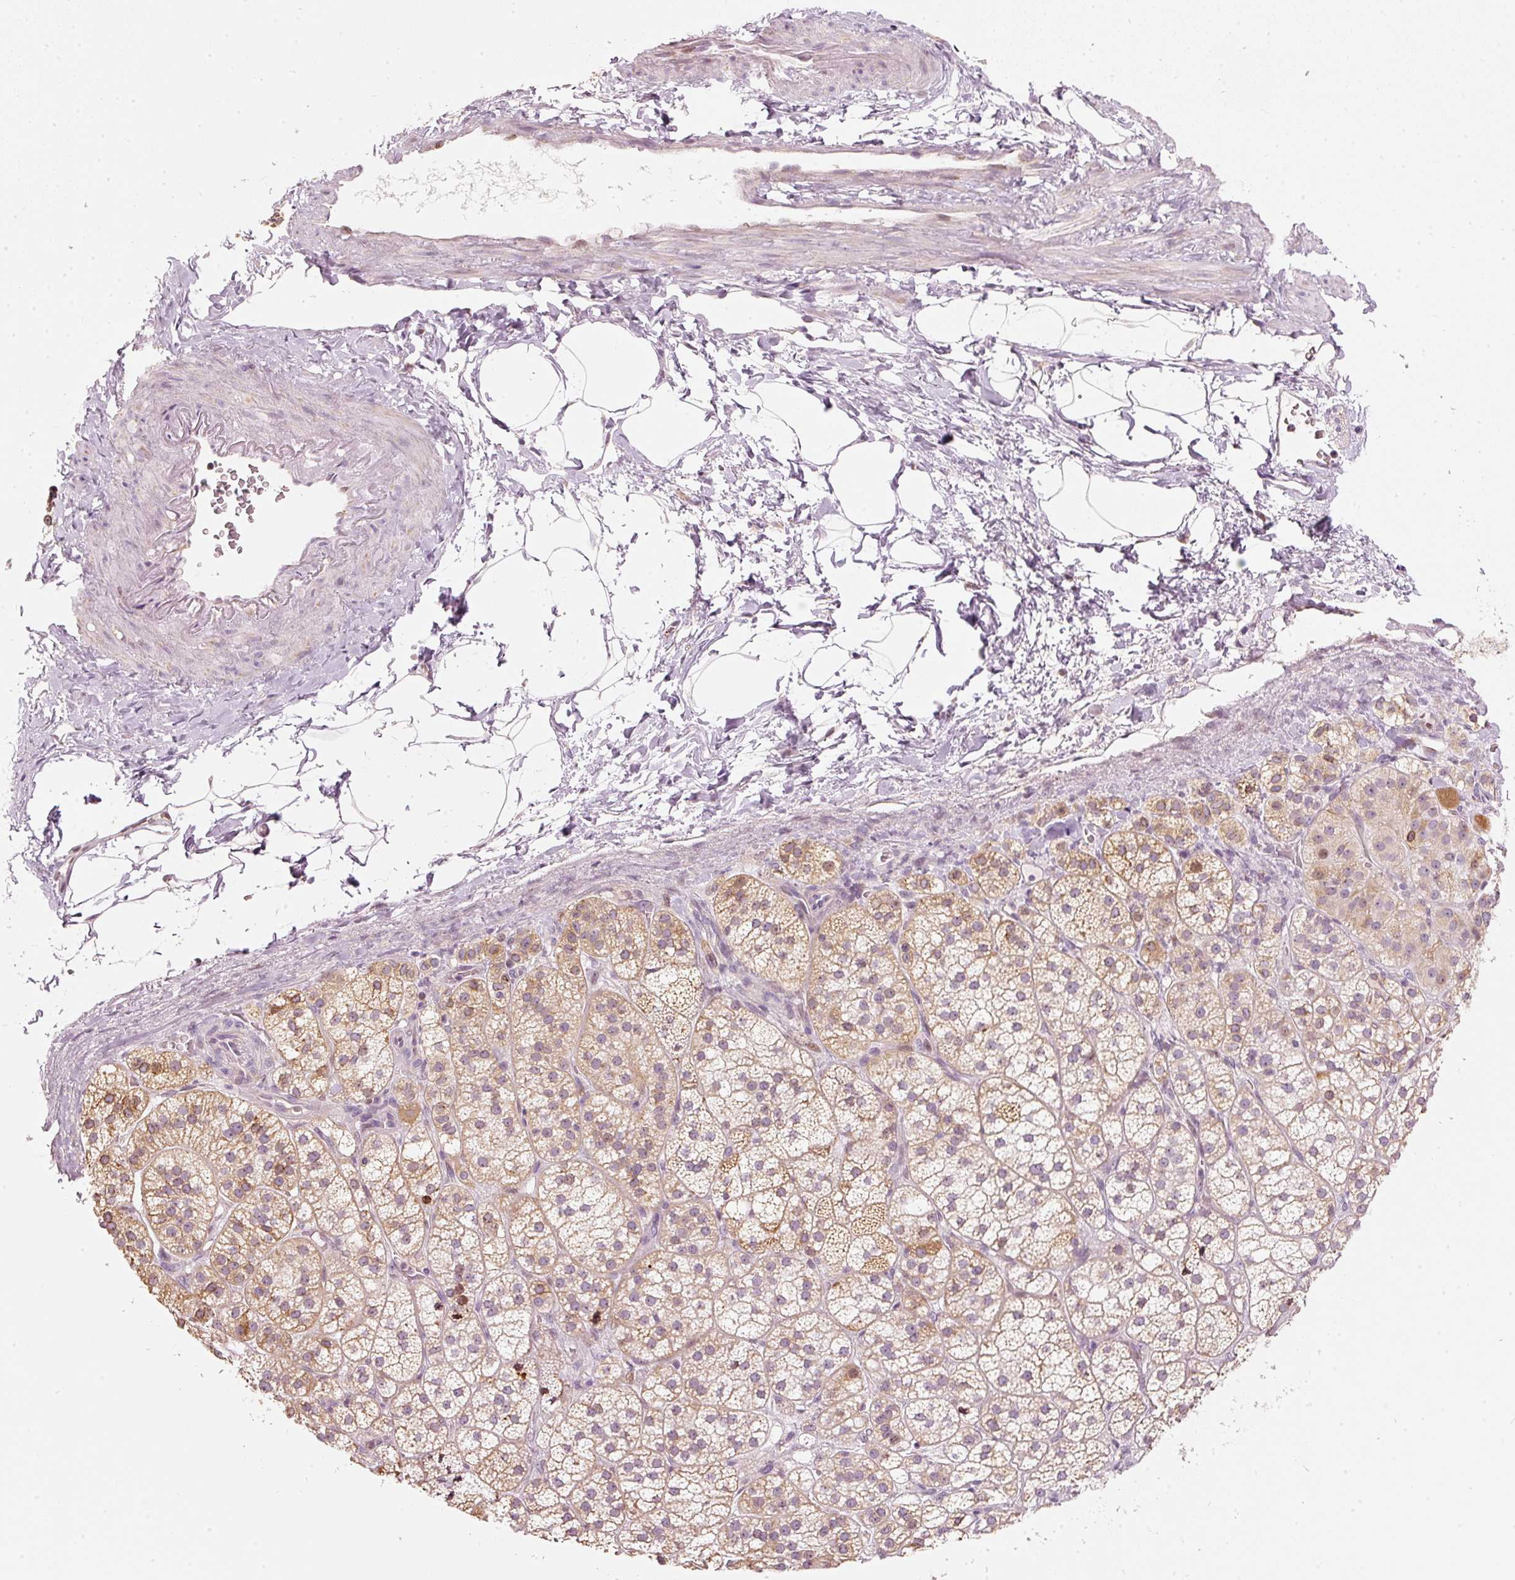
{"staining": {"intensity": "moderate", "quantity": "25%-75%", "location": "cytoplasmic/membranous"}, "tissue": "adrenal gland", "cell_type": "Glandular cells", "image_type": "normal", "snomed": [{"axis": "morphology", "description": "Normal tissue, NOS"}, {"axis": "topography", "description": "Adrenal gland"}], "caption": "A brown stain labels moderate cytoplasmic/membranous staining of a protein in glandular cells of normal adrenal gland.", "gene": "RNF39", "patient": {"sex": "female", "age": 60}}